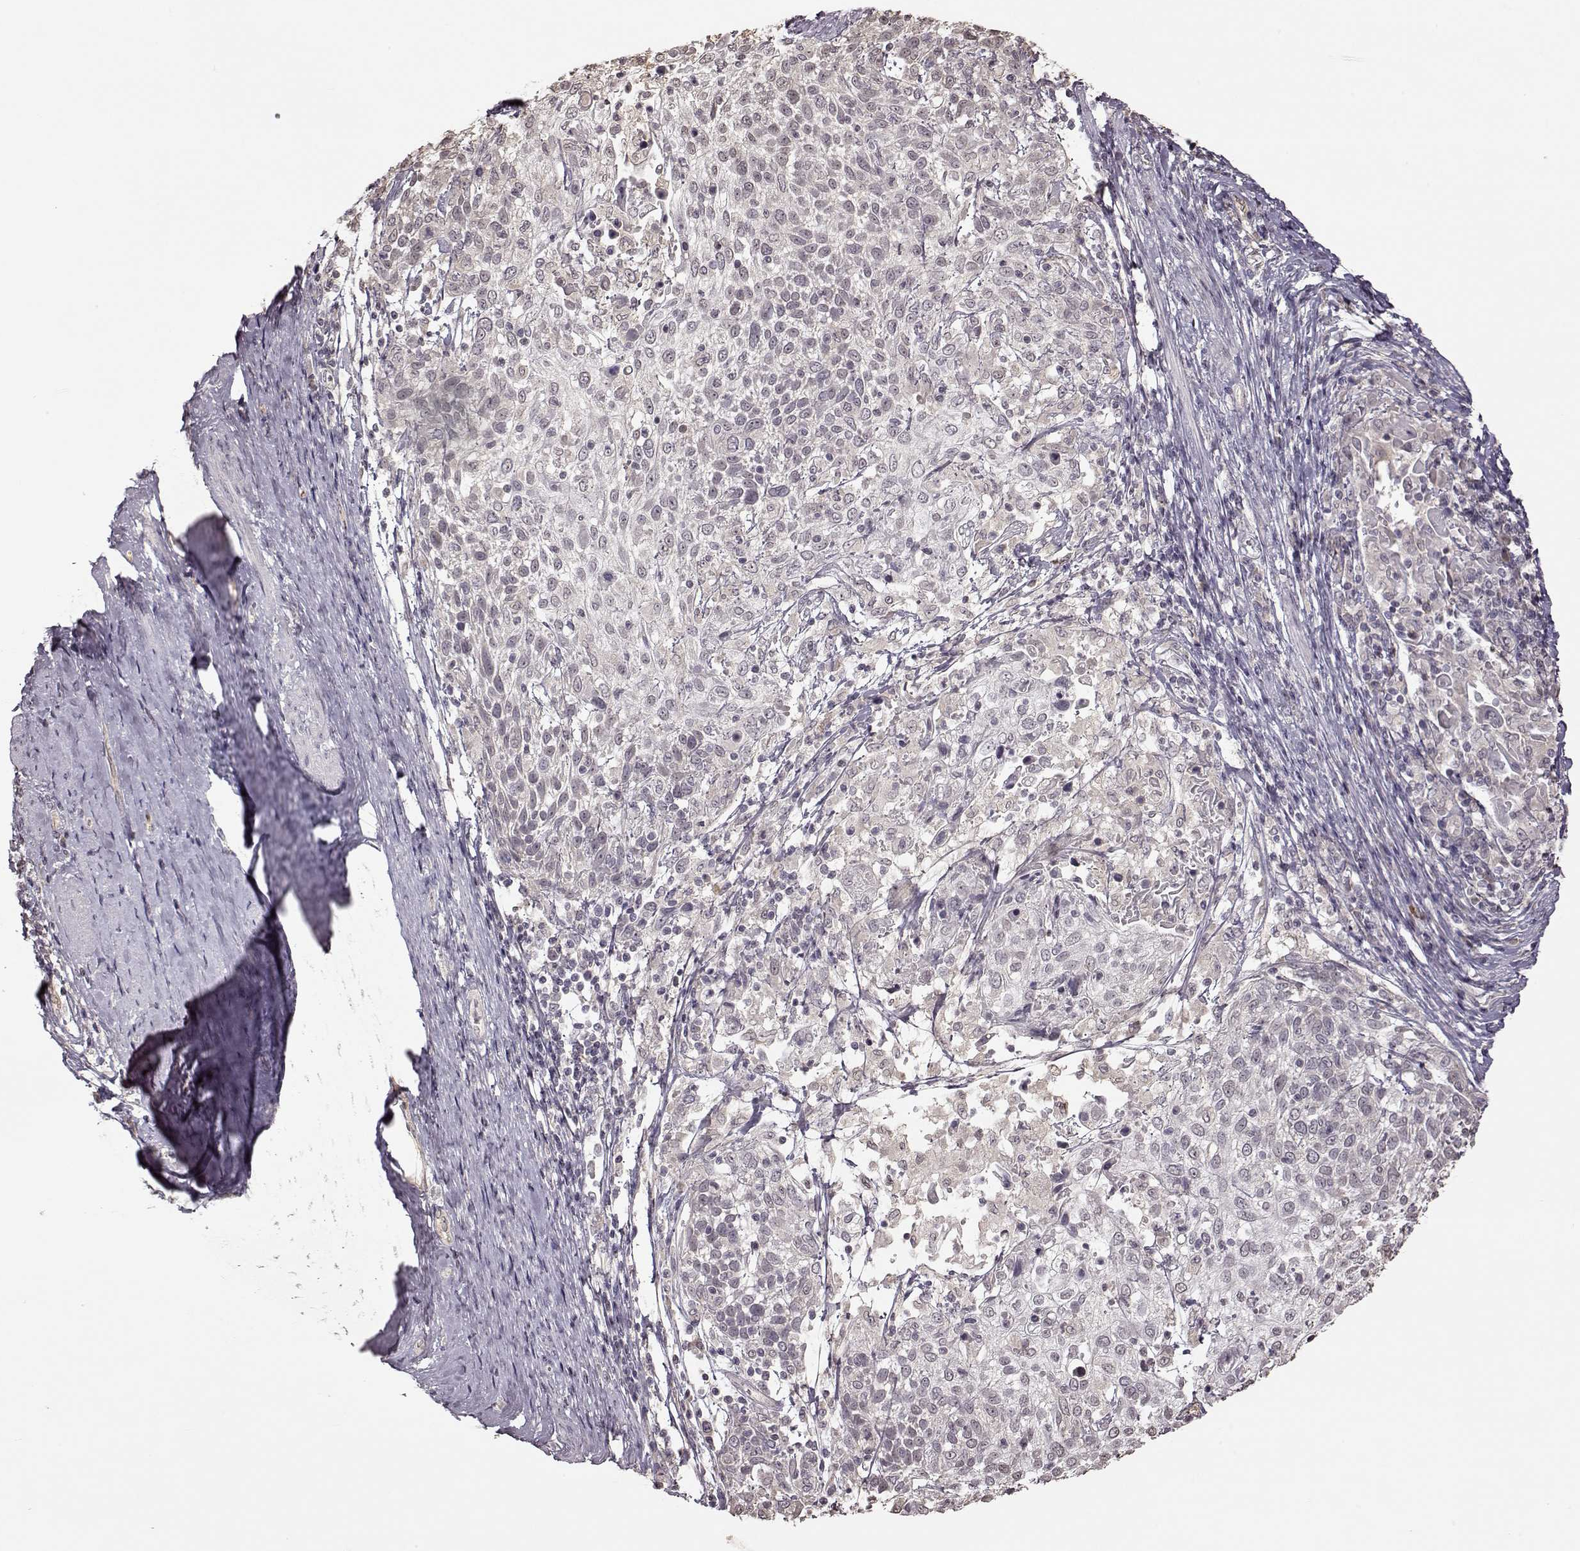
{"staining": {"intensity": "negative", "quantity": "none", "location": "none"}, "tissue": "cervical cancer", "cell_type": "Tumor cells", "image_type": "cancer", "snomed": [{"axis": "morphology", "description": "Squamous cell carcinoma, NOS"}, {"axis": "topography", "description": "Cervix"}], "caption": "A high-resolution micrograph shows immunohistochemistry staining of squamous cell carcinoma (cervical), which displays no significant positivity in tumor cells.", "gene": "CRB1", "patient": {"sex": "female", "age": 61}}